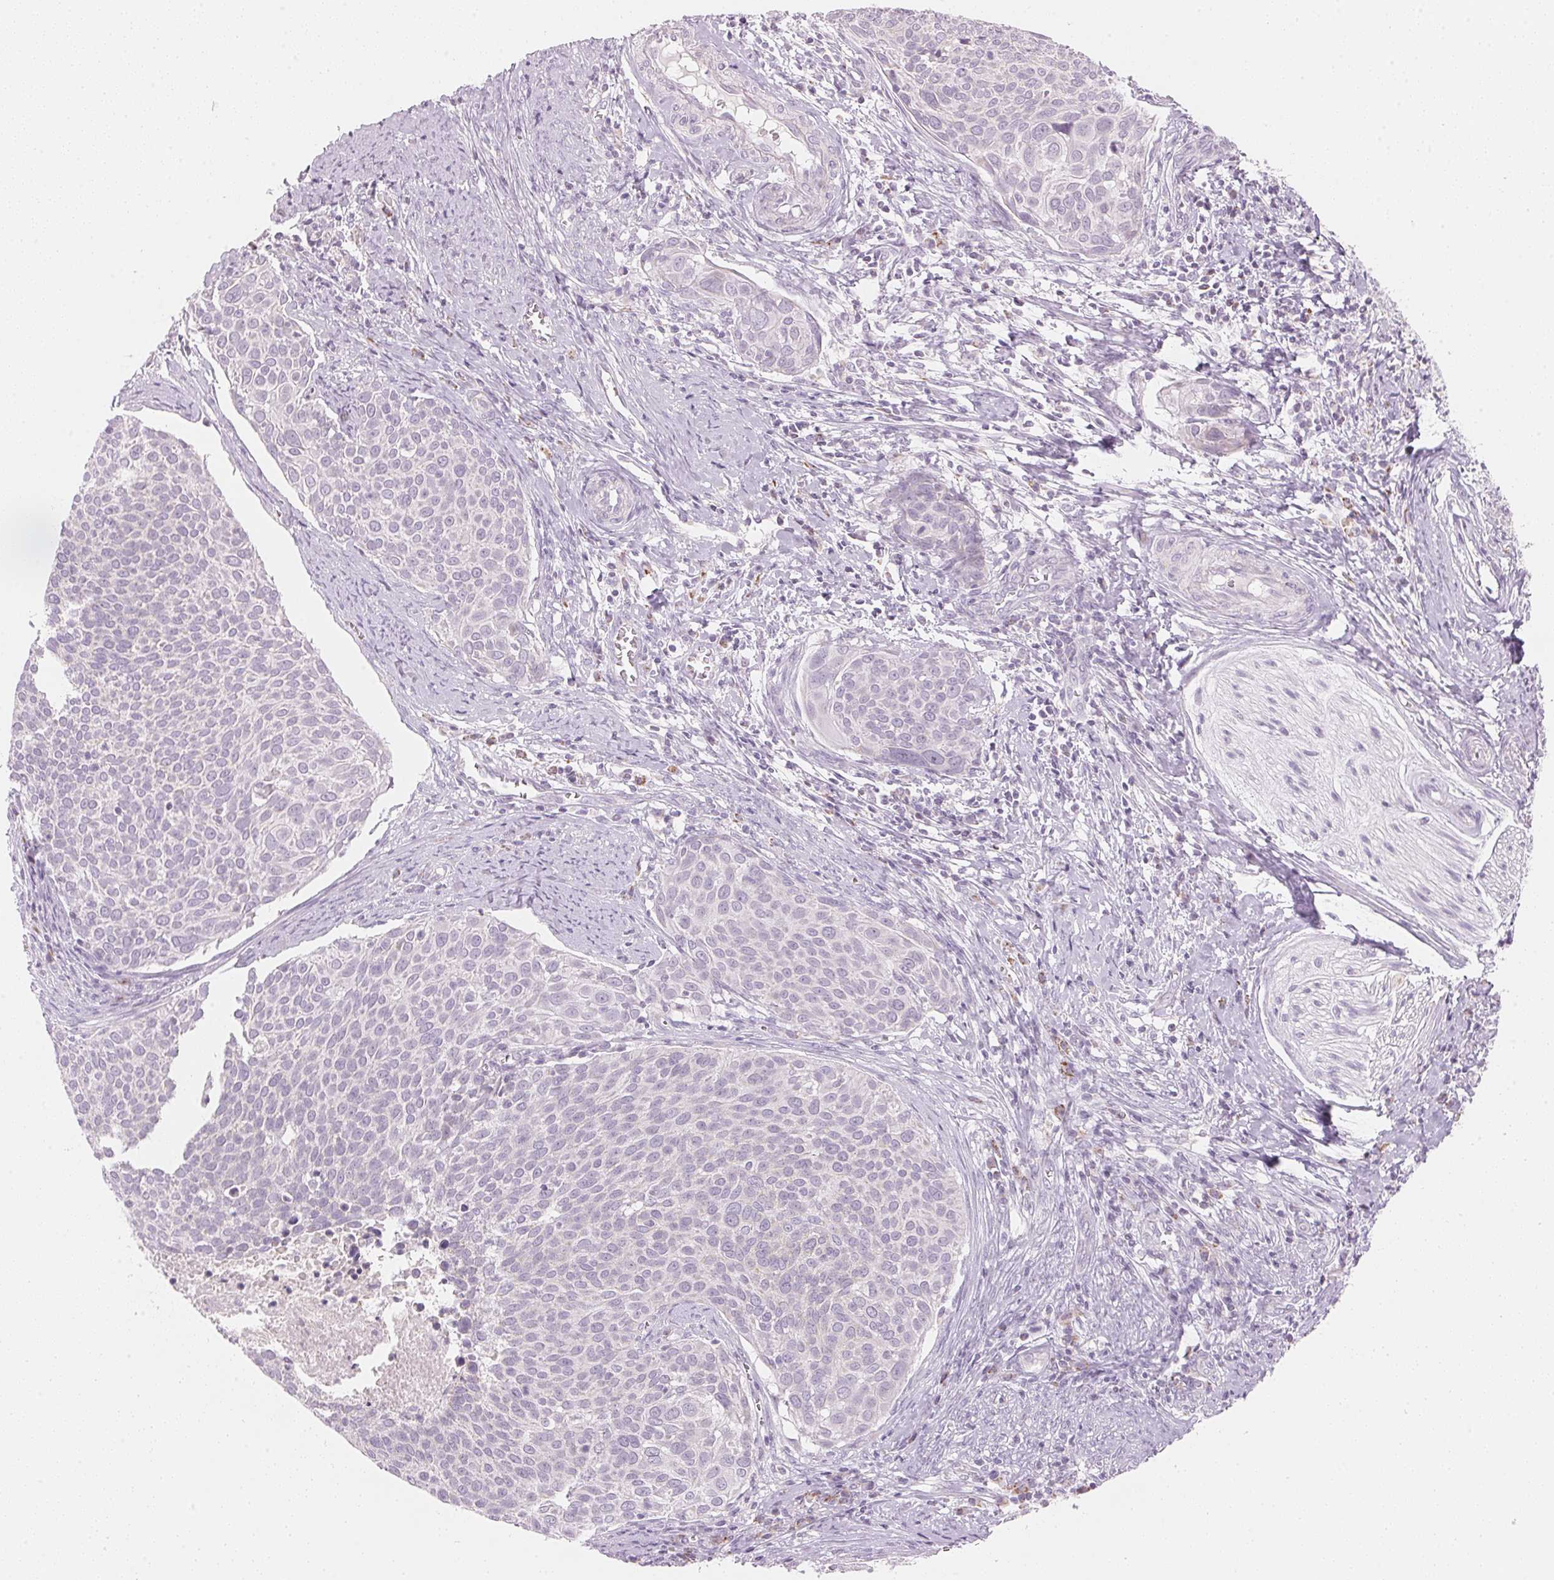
{"staining": {"intensity": "negative", "quantity": "none", "location": "none"}, "tissue": "cervical cancer", "cell_type": "Tumor cells", "image_type": "cancer", "snomed": [{"axis": "morphology", "description": "Squamous cell carcinoma, NOS"}, {"axis": "topography", "description": "Cervix"}], "caption": "This is an immunohistochemistry histopathology image of cervical cancer (squamous cell carcinoma). There is no staining in tumor cells.", "gene": "HOXB13", "patient": {"sex": "female", "age": 39}}